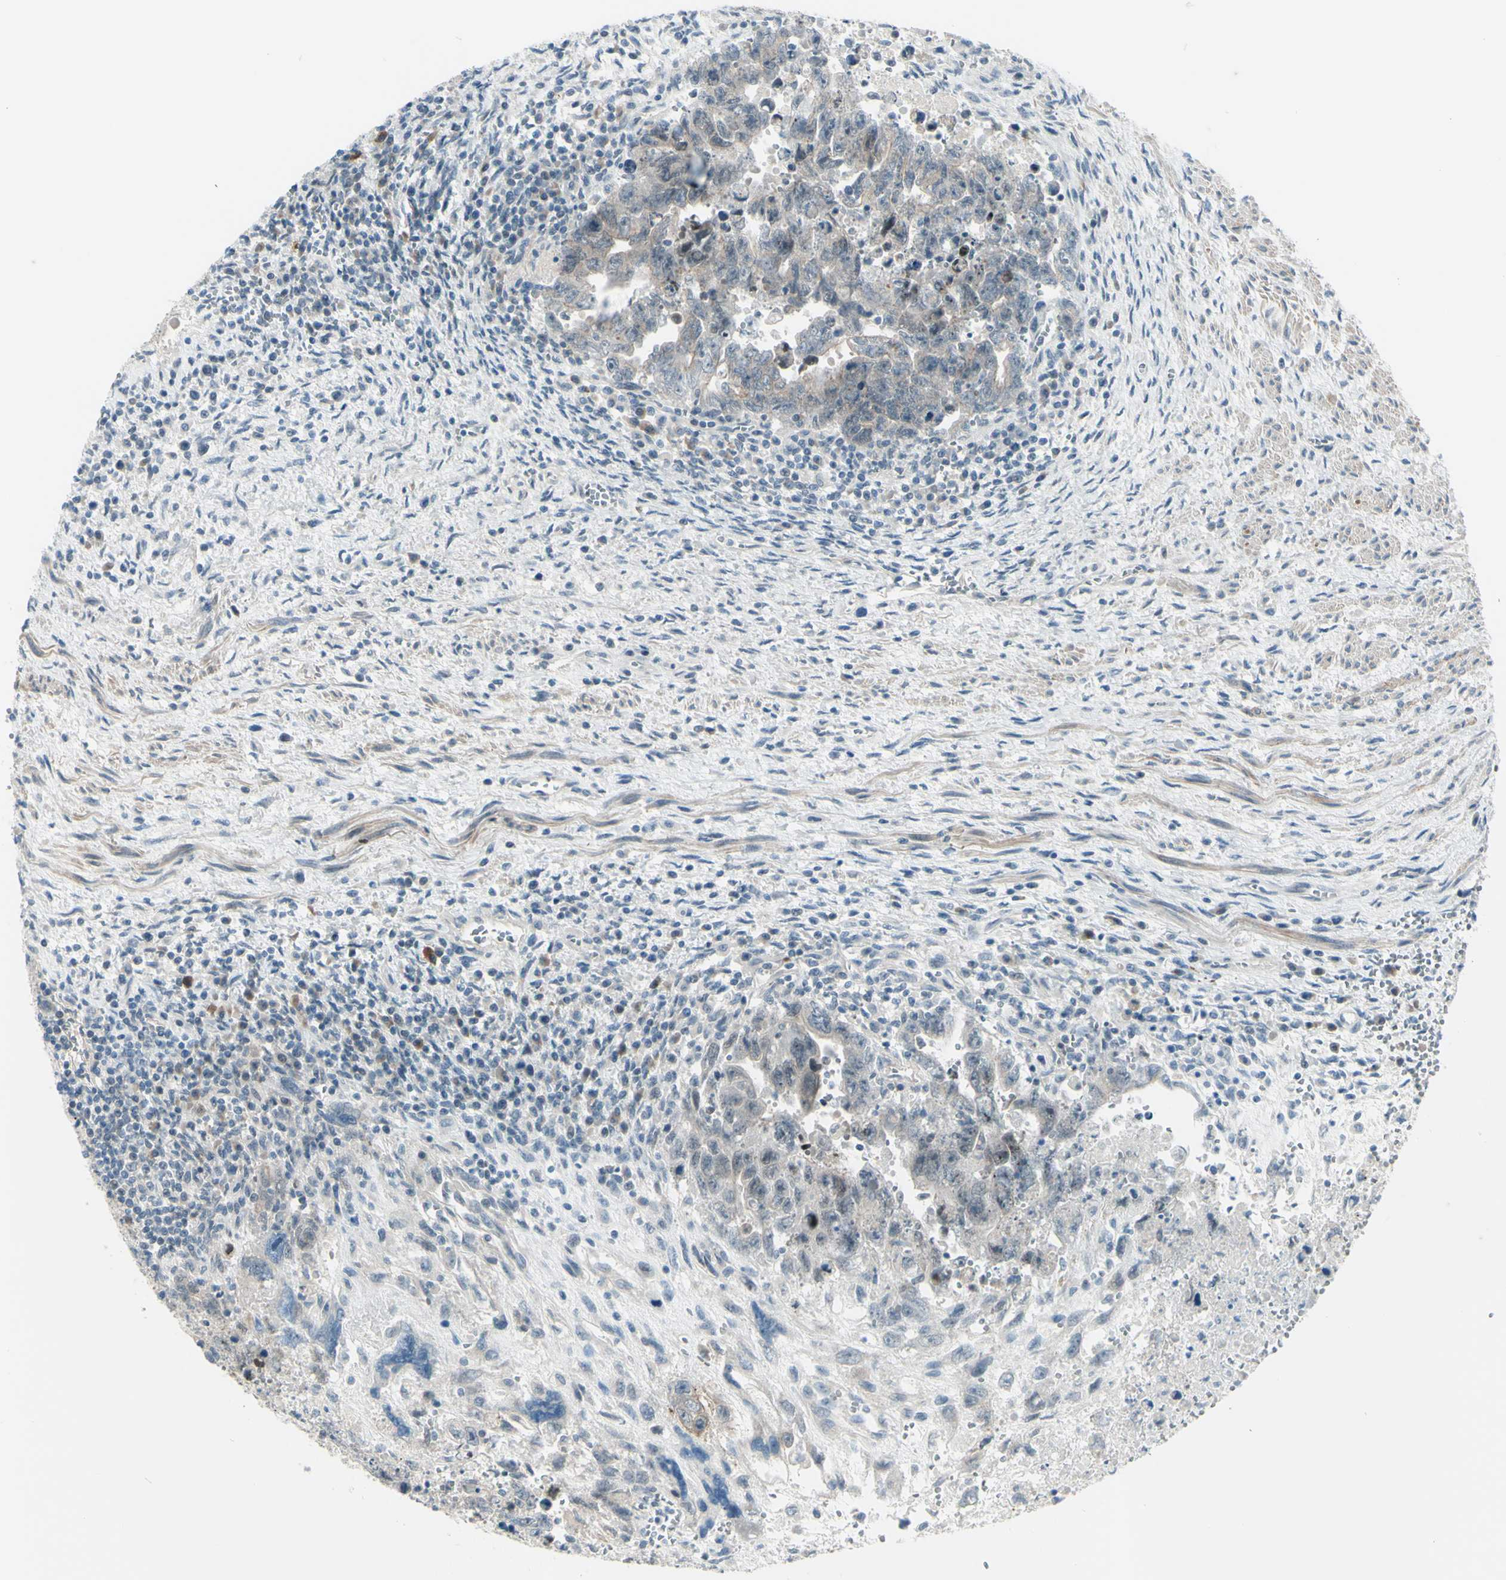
{"staining": {"intensity": "weak", "quantity": "<25%", "location": "cytoplasmic/membranous"}, "tissue": "testis cancer", "cell_type": "Tumor cells", "image_type": "cancer", "snomed": [{"axis": "morphology", "description": "Carcinoma, Embryonal, NOS"}, {"axis": "topography", "description": "Testis"}], "caption": "Tumor cells are negative for brown protein staining in embryonal carcinoma (testis).", "gene": "LRRK1", "patient": {"sex": "male", "age": 28}}